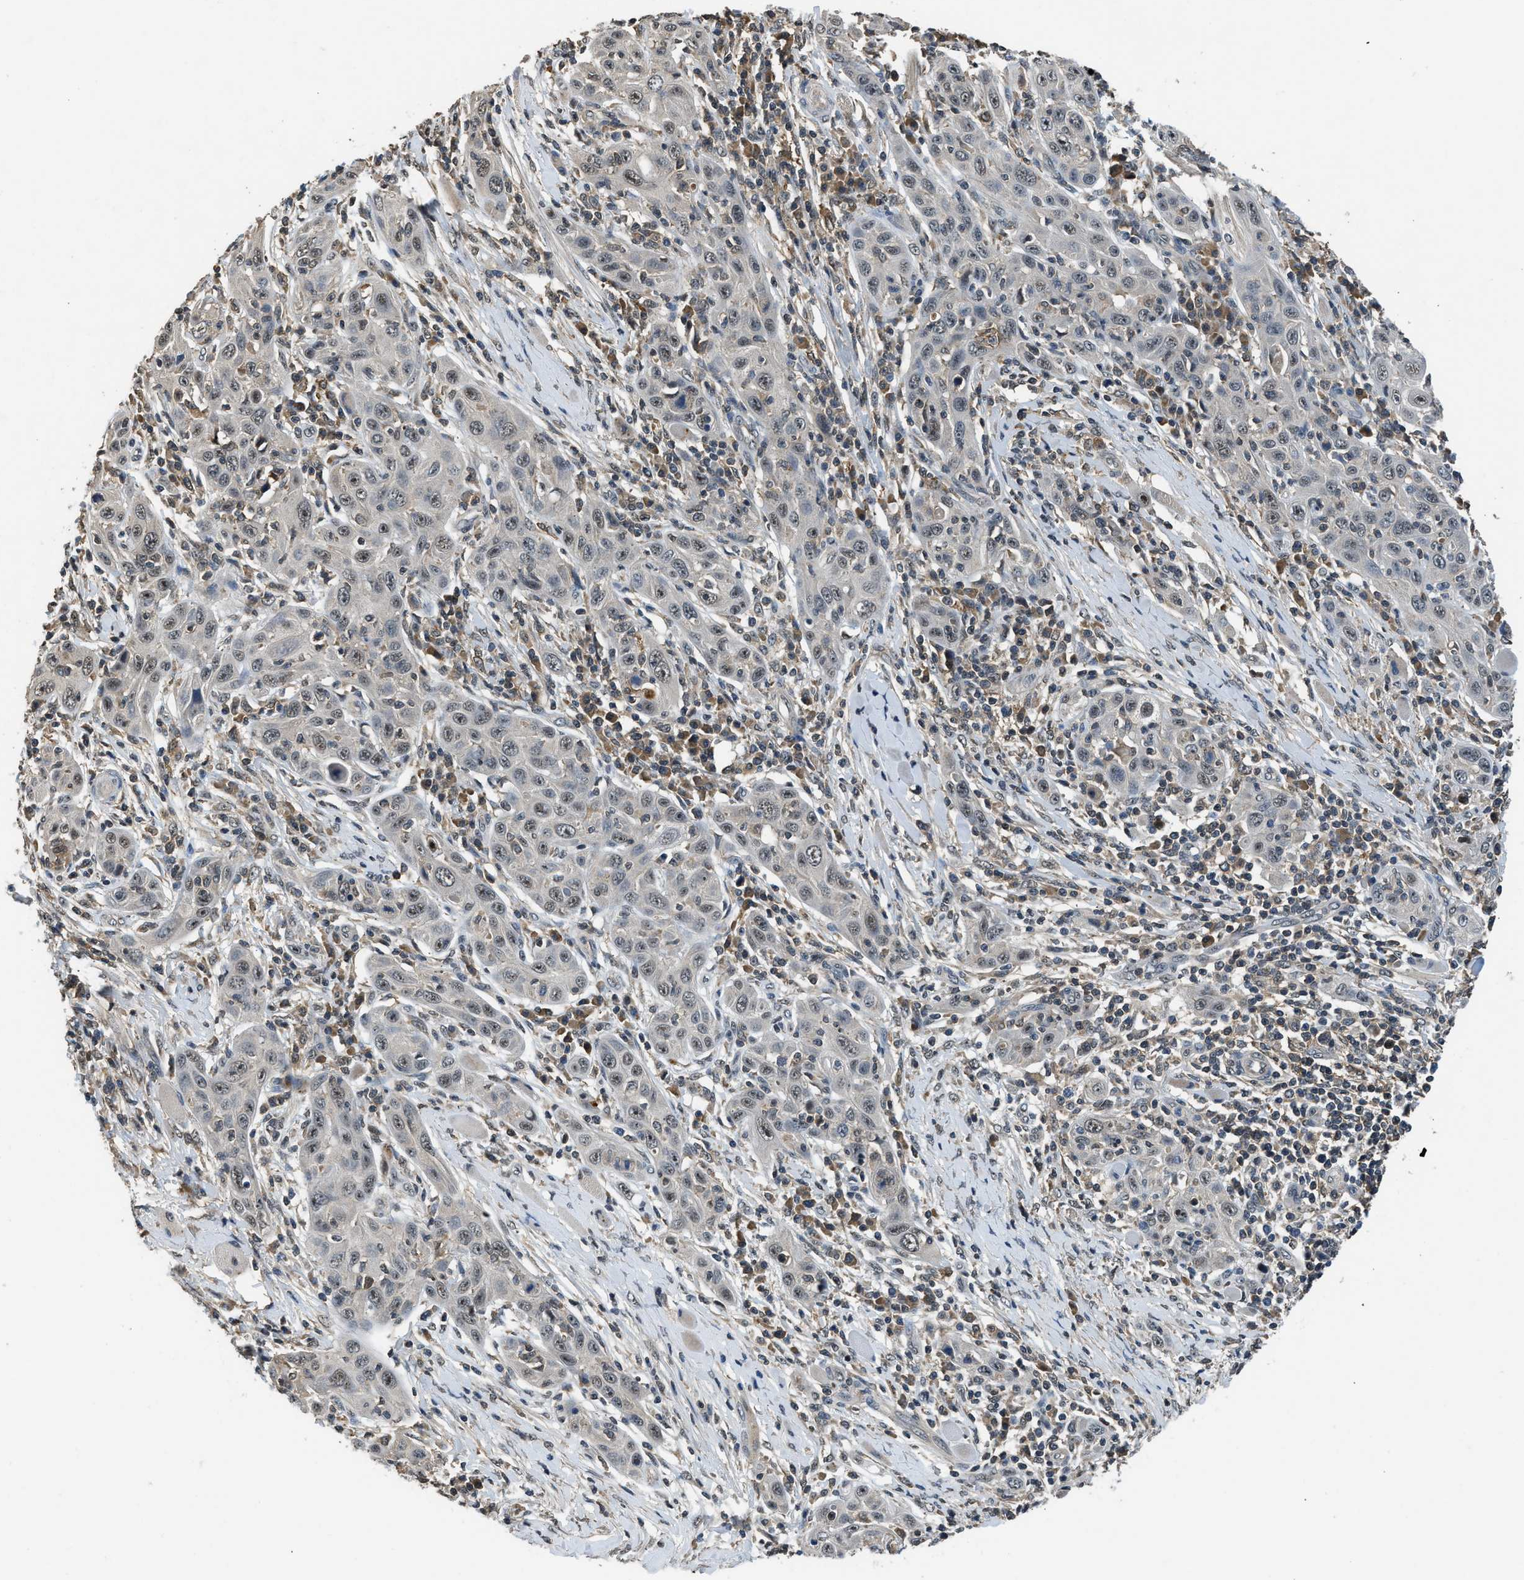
{"staining": {"intensity": "weak", "quantity": "25%-75%", "location": "nuclear"}, "tissue": "skin cancer", "cell_type": "Tumor cells", "image_type": "cancer", "snomed": [{"axis": "morphology", "description": "Squamous cell carcinoma, NOS"}, {"axis": "topography", "description": "Skin"}], "caption": "Protein staining reveals weak nuclear positivity in approximately 25%-75% of tumor cells in squamous cell carcinoma (skin). The protein of interest is shown in brown color, while the nuclei are stained blue.", "gene": "SLC15A4", "patient": {"sex": "female", "age": 88}}